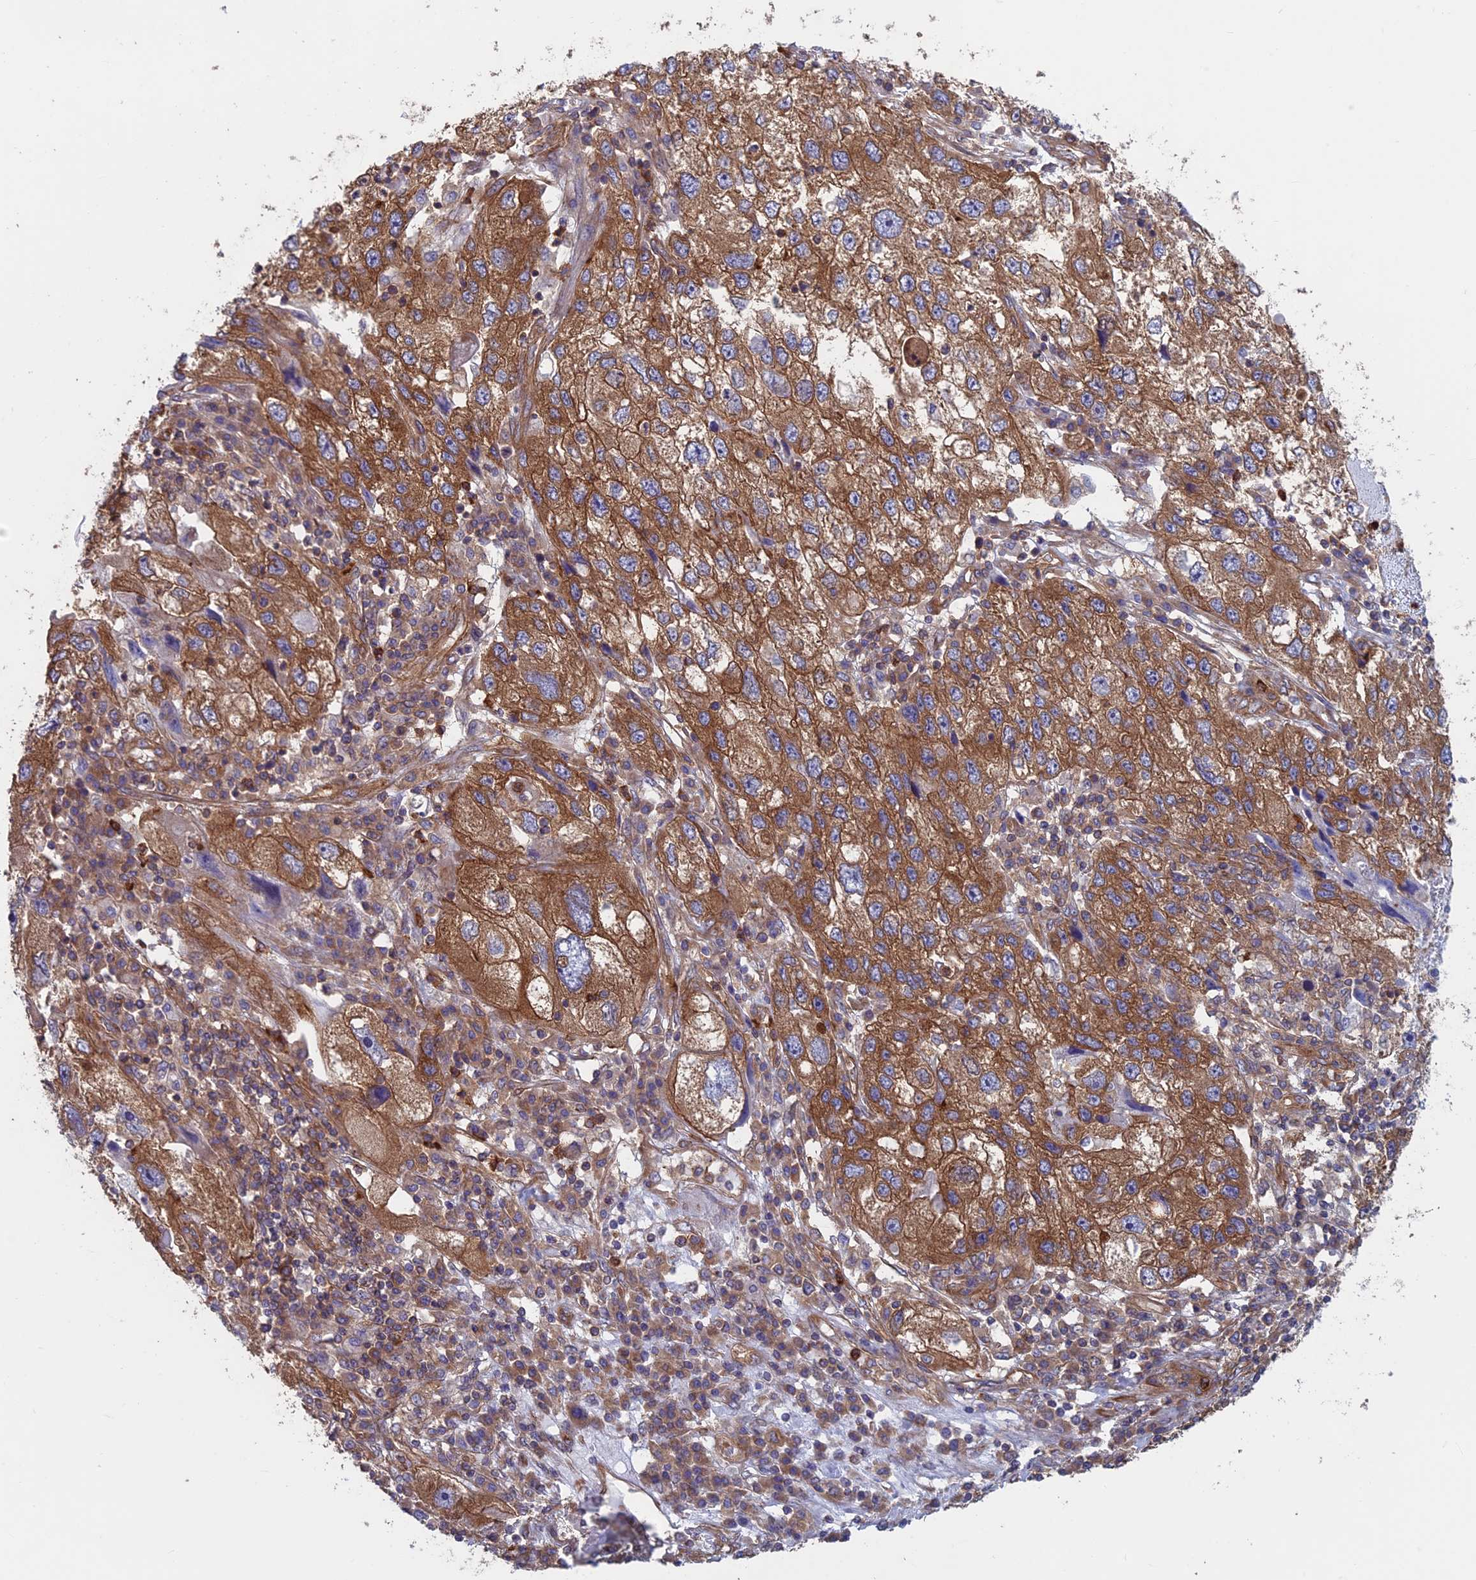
{"staining": {"intensity": "strong", "quantity": ">75%", "location": "cytoplasmic/membranous"}, "tissue": "endometrial cancer", "cell_type": "Tumor cells", "image_type": "cancer", "snomed": [{"axis": "morphology", "description": "Adenocarcinoma, NOS"}, {"axis": "topography", "description": "Endometrium"}], "caption": "Human endometrial cancer (adenocarcinoma) stained with a brown dye exhibits strong cytoplasmic/membranous positive expression in approximately >75% of tumor cells.", "gene": "DNM1L", "patient": {"sex": "female", "age": 49}}